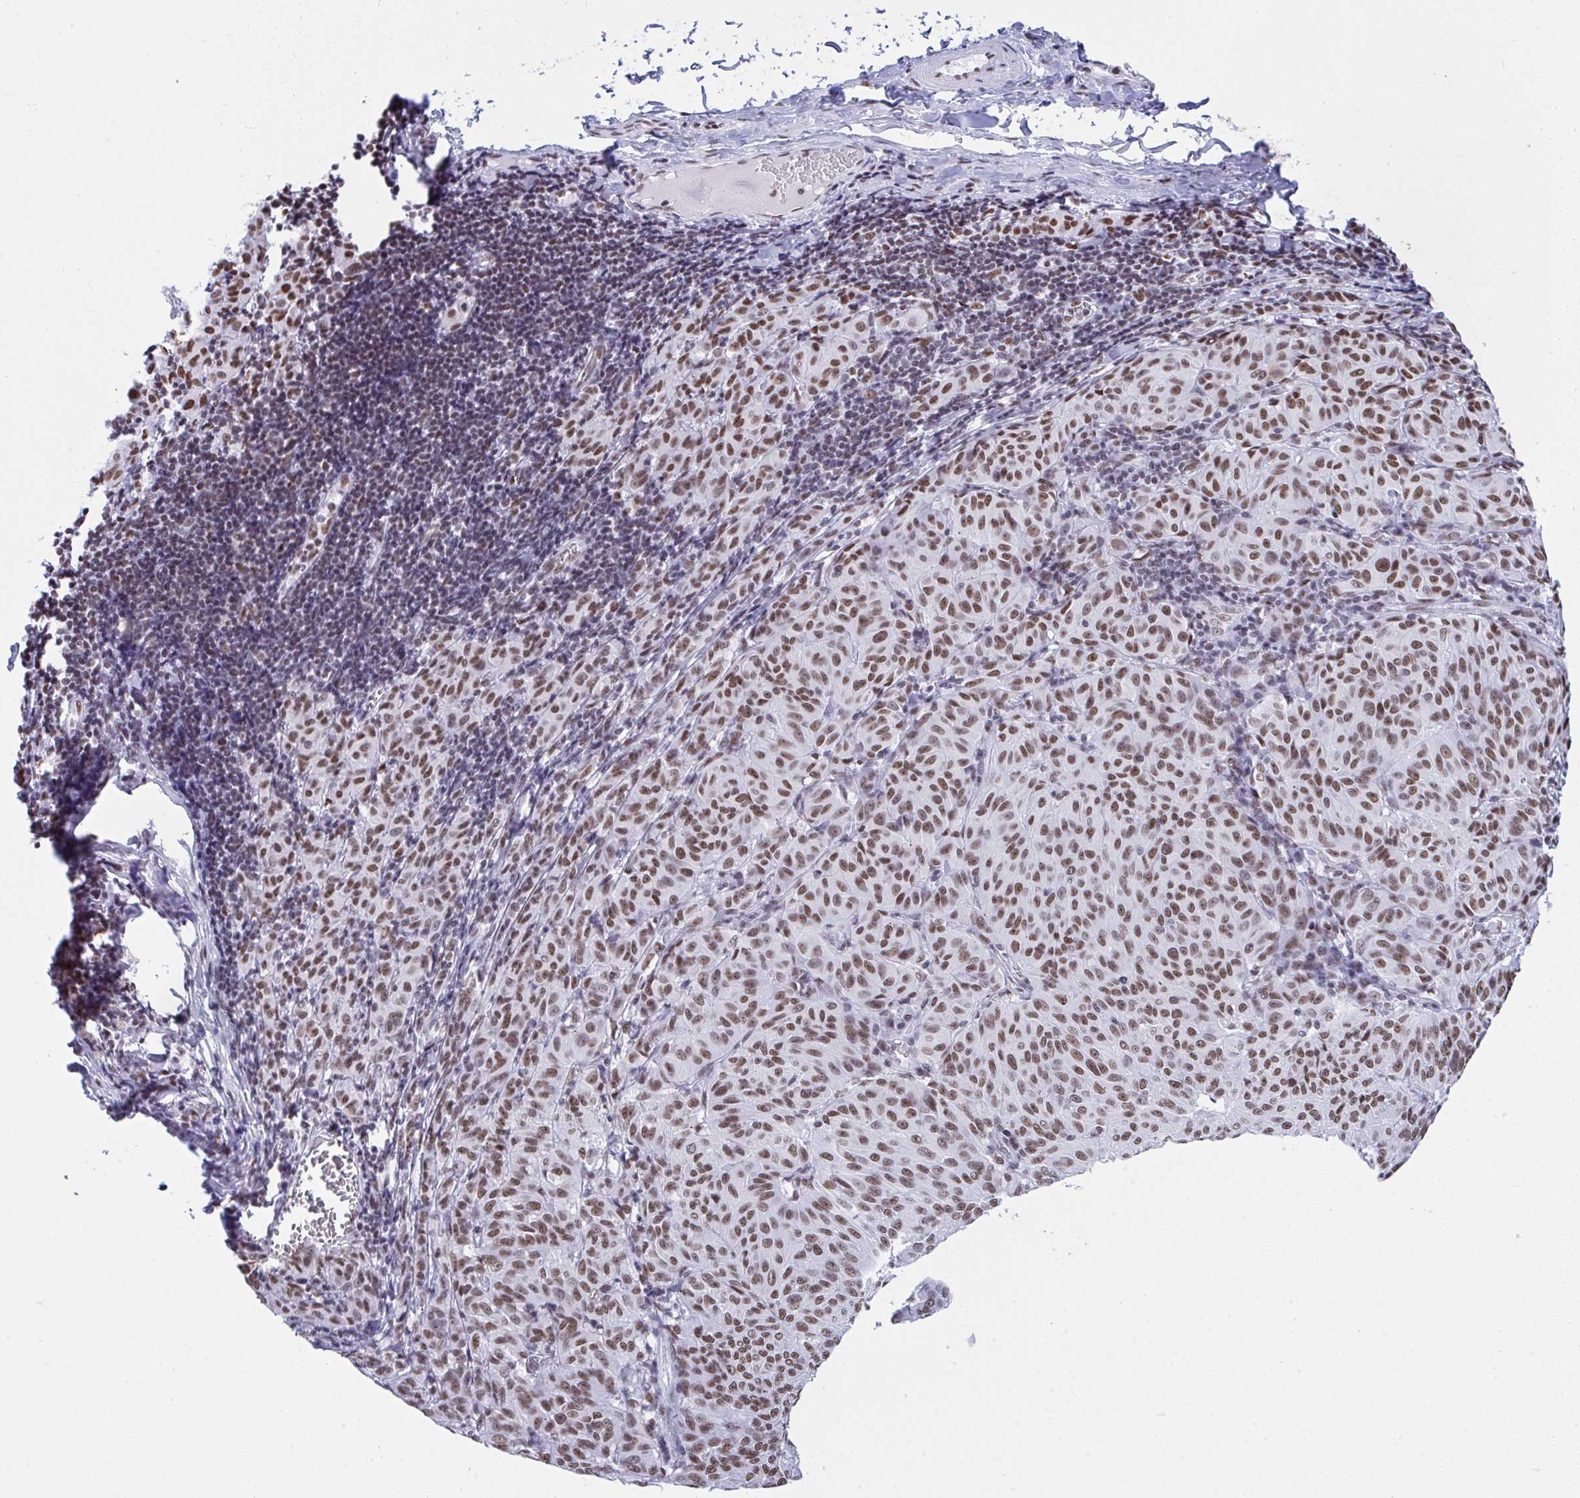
{"staining": {"intensity": "moderate", "quantity": ">75%", "location": "nuclear"}, "tissue": "melanoma", "cell_type": "Tumor cells", "image_type": "cancer", "snomed": [{"axis": "morphology", "description": "Malignant melanoma, NOS"}, {"axis": "topography", "description": "Skin"}], "caption": "Immunohistochemistry (IHC) of melanoma shows medium levels of moderate nuclear expression in about >75% of tumor cells. (DAB (3,3'-diaminobenzidine) IHC with brightfield microscopy, high magnification).", "gene": "DDX52", "patient": {"sex": "female", "age": 72}}